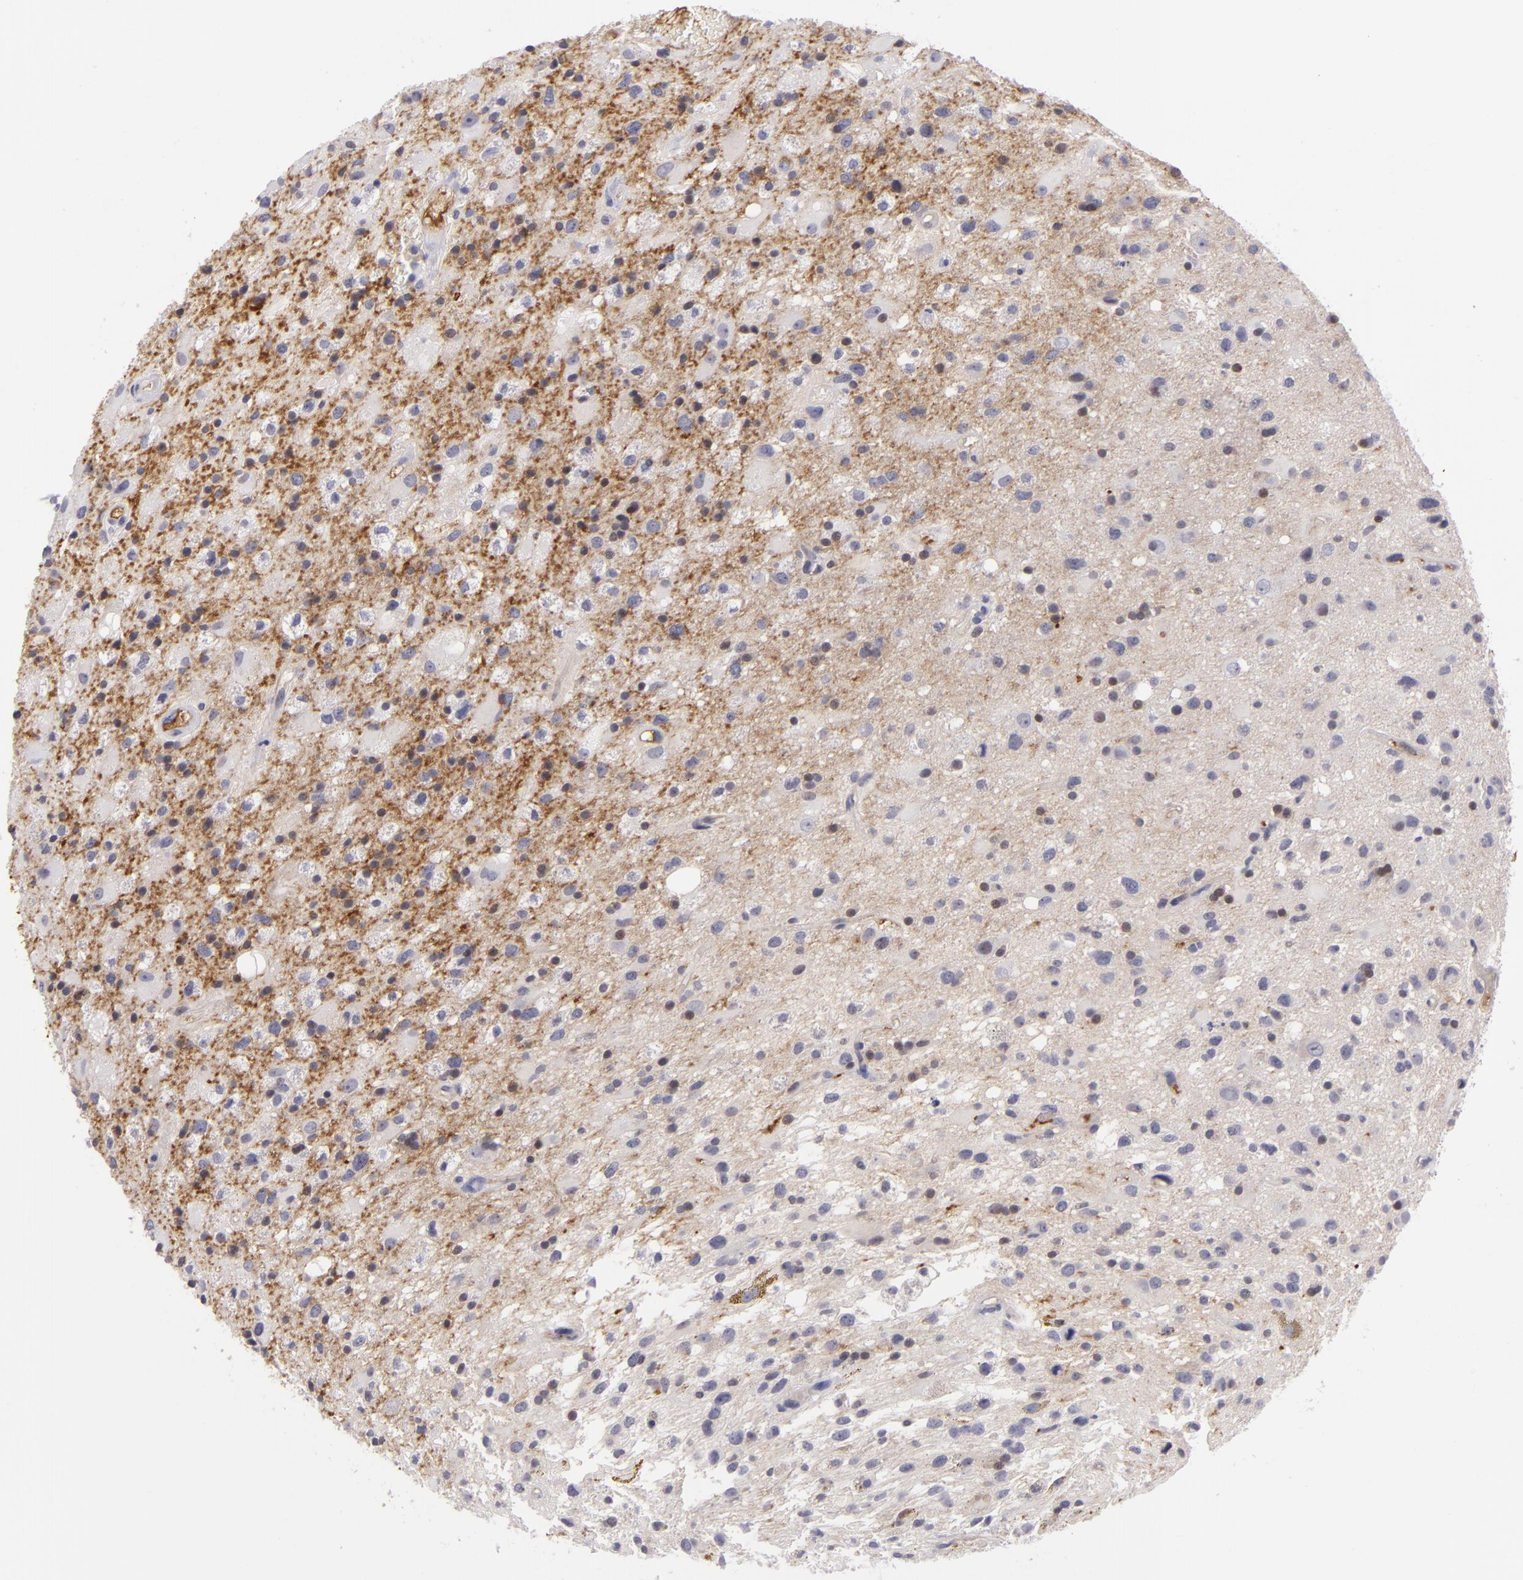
{"staining": {"intensity": "negative", "quantity": "none", "location": "none"}, "tissue": "glioma", "cell_type": "Tumor cells", "image_type": "cancer", "snomed": [{"axis": "morphology", "description": "Glioma, malignant, High grade"}, {"axis": "topography", "description": "Brain"}], "caption": "Immunohistochemical staining of malignant glioma (high-grade) displays no significant staining in tumor cells.", "gene": "CTNNB1", "patient": {"sex": "male", "age": 48}}